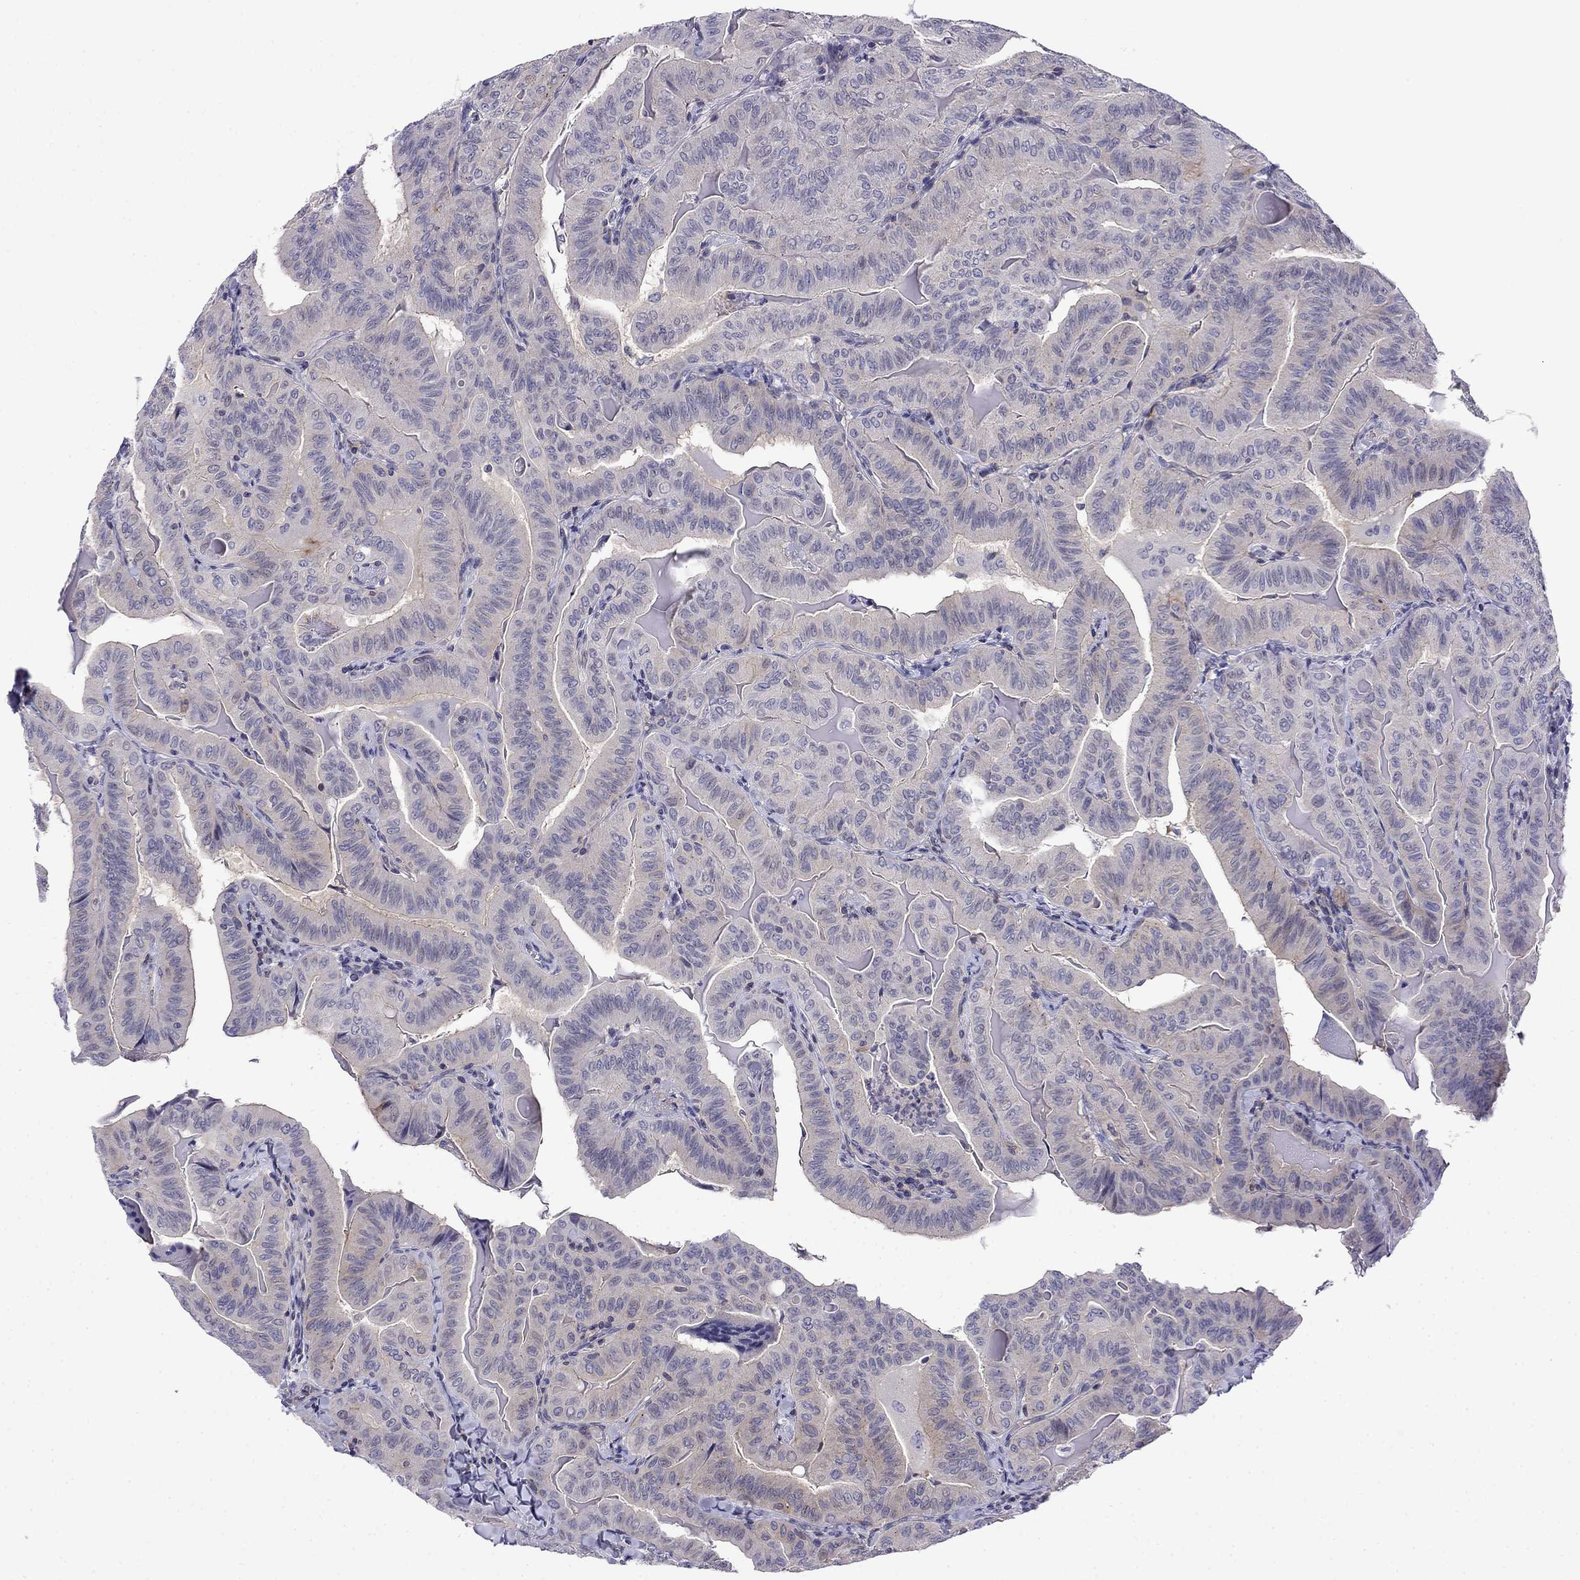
{"staining": {"intensity": "negative", "quantity": "none", "location": "none"}, "tissue": "thyroid cancer", "cell_type": "Tumor cells", "image_type": "cancer", "snomed": [{"axis": "morphology", "description": "Papillary adenocarcinoma, NOS"}, {"axis": "topography", "description": "Thyroid gland"}], "caption": "There is no significant positivity in tumor cells of thyroid cancer. The staining is performed using DAB brown chromogen with nuclei counter-stained in using hematoxylin.", "gene": "PRR18", "patient": {"sex": "female", "age": 68}}